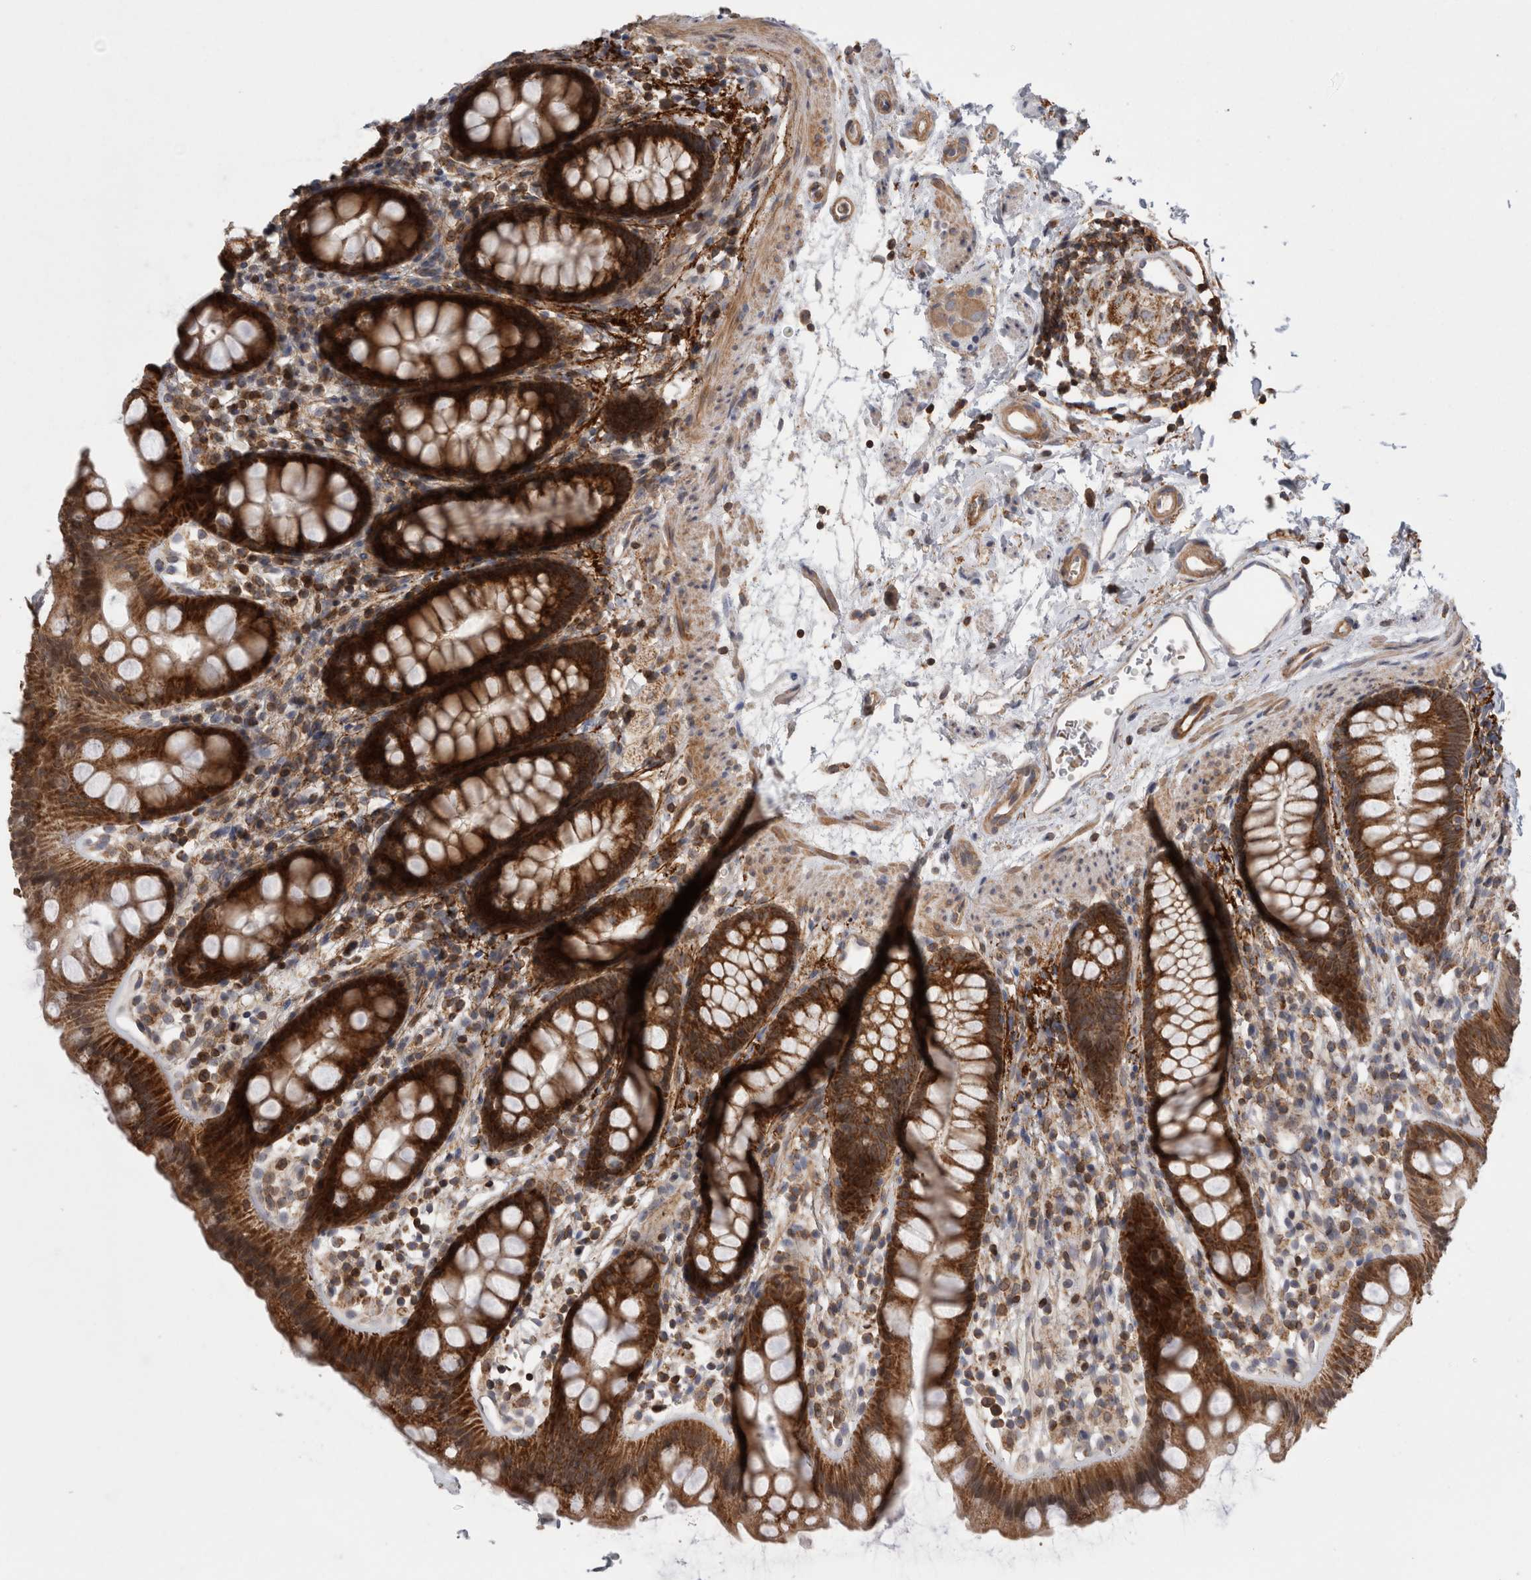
{"staining": {"intensity": "strong", "quantity": "25%-75%", "location": "cytoplasmic/membranous"}, "tissue": "rectum", "cell_type": "Glandular cells", "image_type": "normal", "snomed": [{"axis": "morphology", "description": "Normal tissue, NOS"}, {"axis": "topography", "description": "Rectum"}], "caption": "A micrograph showing strong cytoplasmic/membranous positivity in approximately 25%-75% of glandular cells in benign rectum, as visualized by brown immunohistochemical staining.", "gene": "DARS2", "patient": {"sex": "female", "age": 65}}